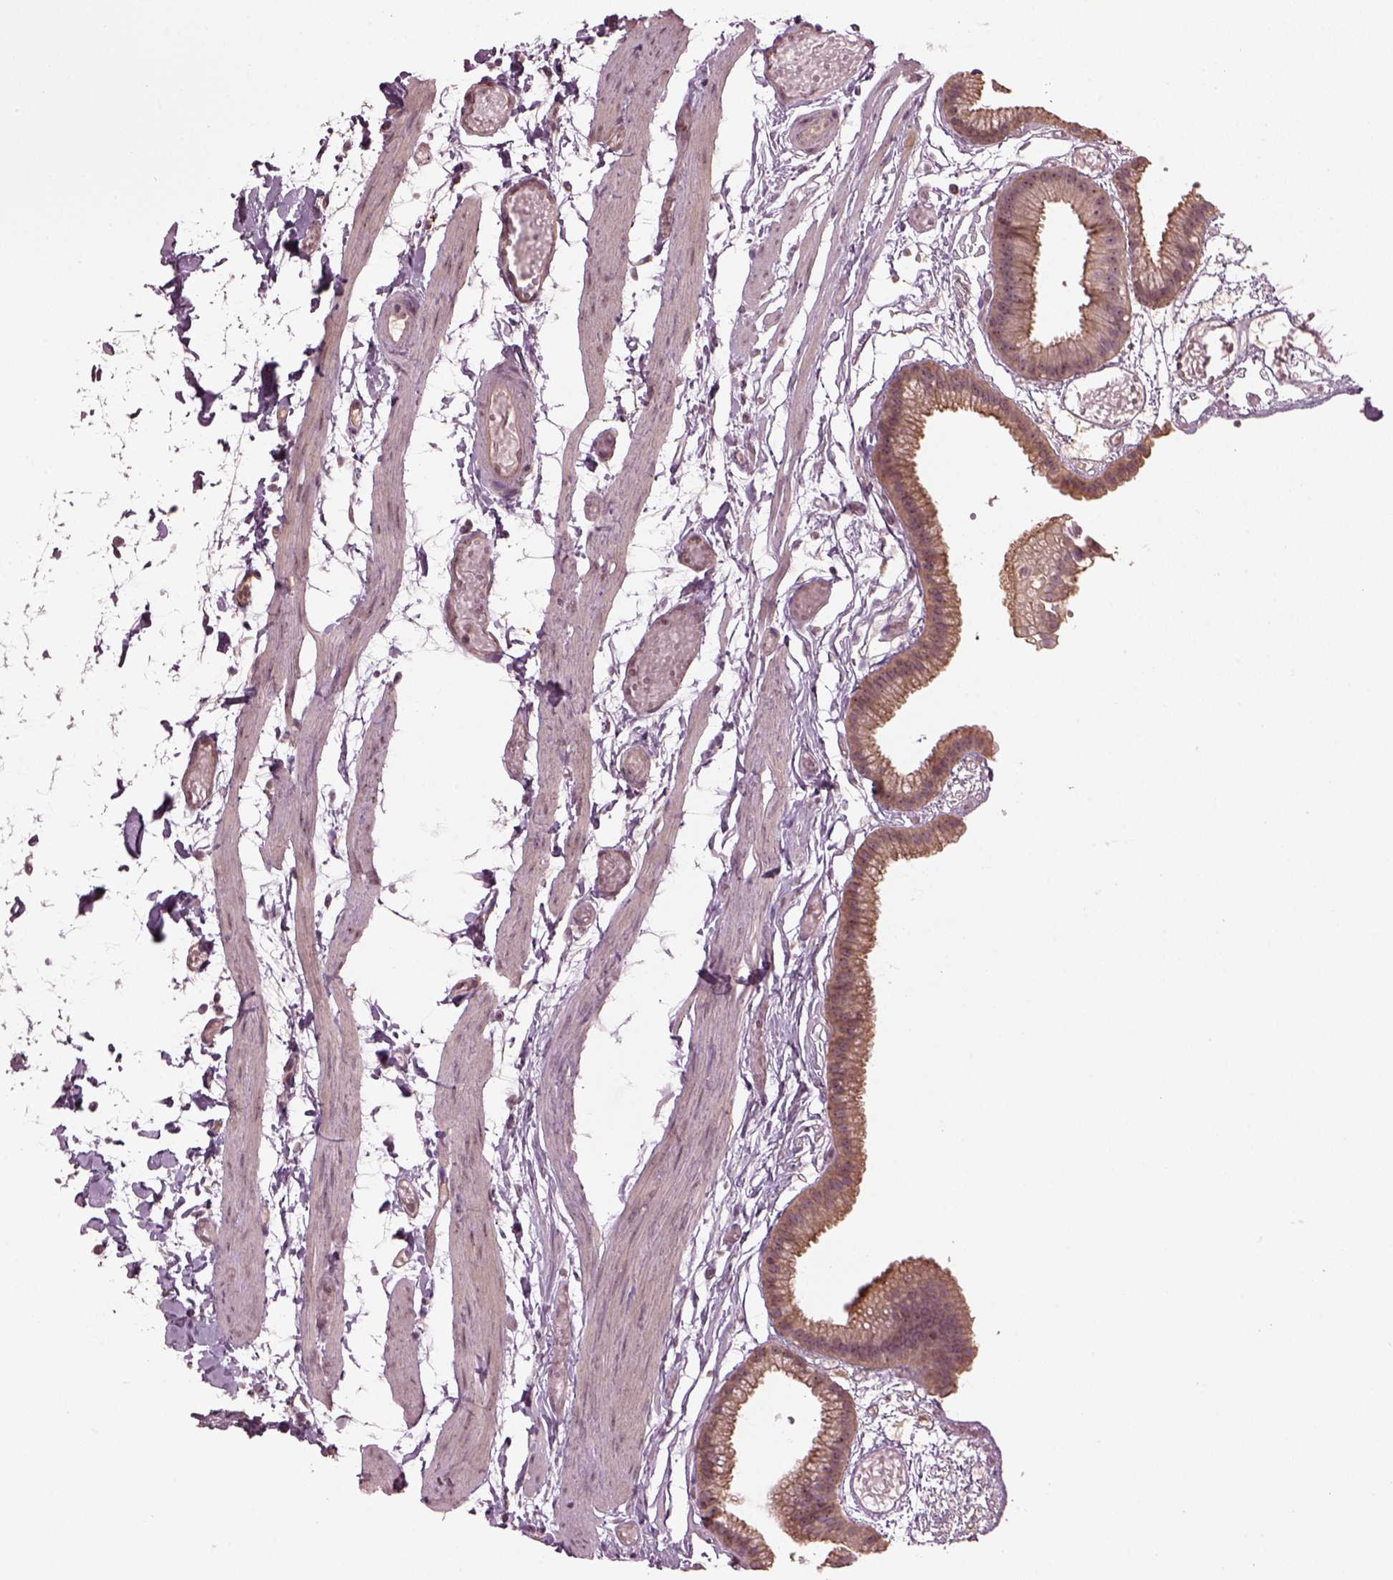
{"staining": {"intensity": "weak", "quantity": "25%-75%", "location": "cytoplasmic/membranous,nuclear"}, "tissue": "gallbladder", "cell_type": "Glandular cells", "image_type": "normal", "snomed": [{"axis": "morphology", "description": "Normal tissue, NOS"}, {"axis": "topography", "description": "Gallbladder"}], "caption": "DAB immunohistochemical staining of benign human gallbladder shows weak cytoplasmic/membranous,nuclear protein staining in about 25%-75% of glandular cells.", "gene": "GNRH1", "patient": {"sex": "female", "age": 45}}